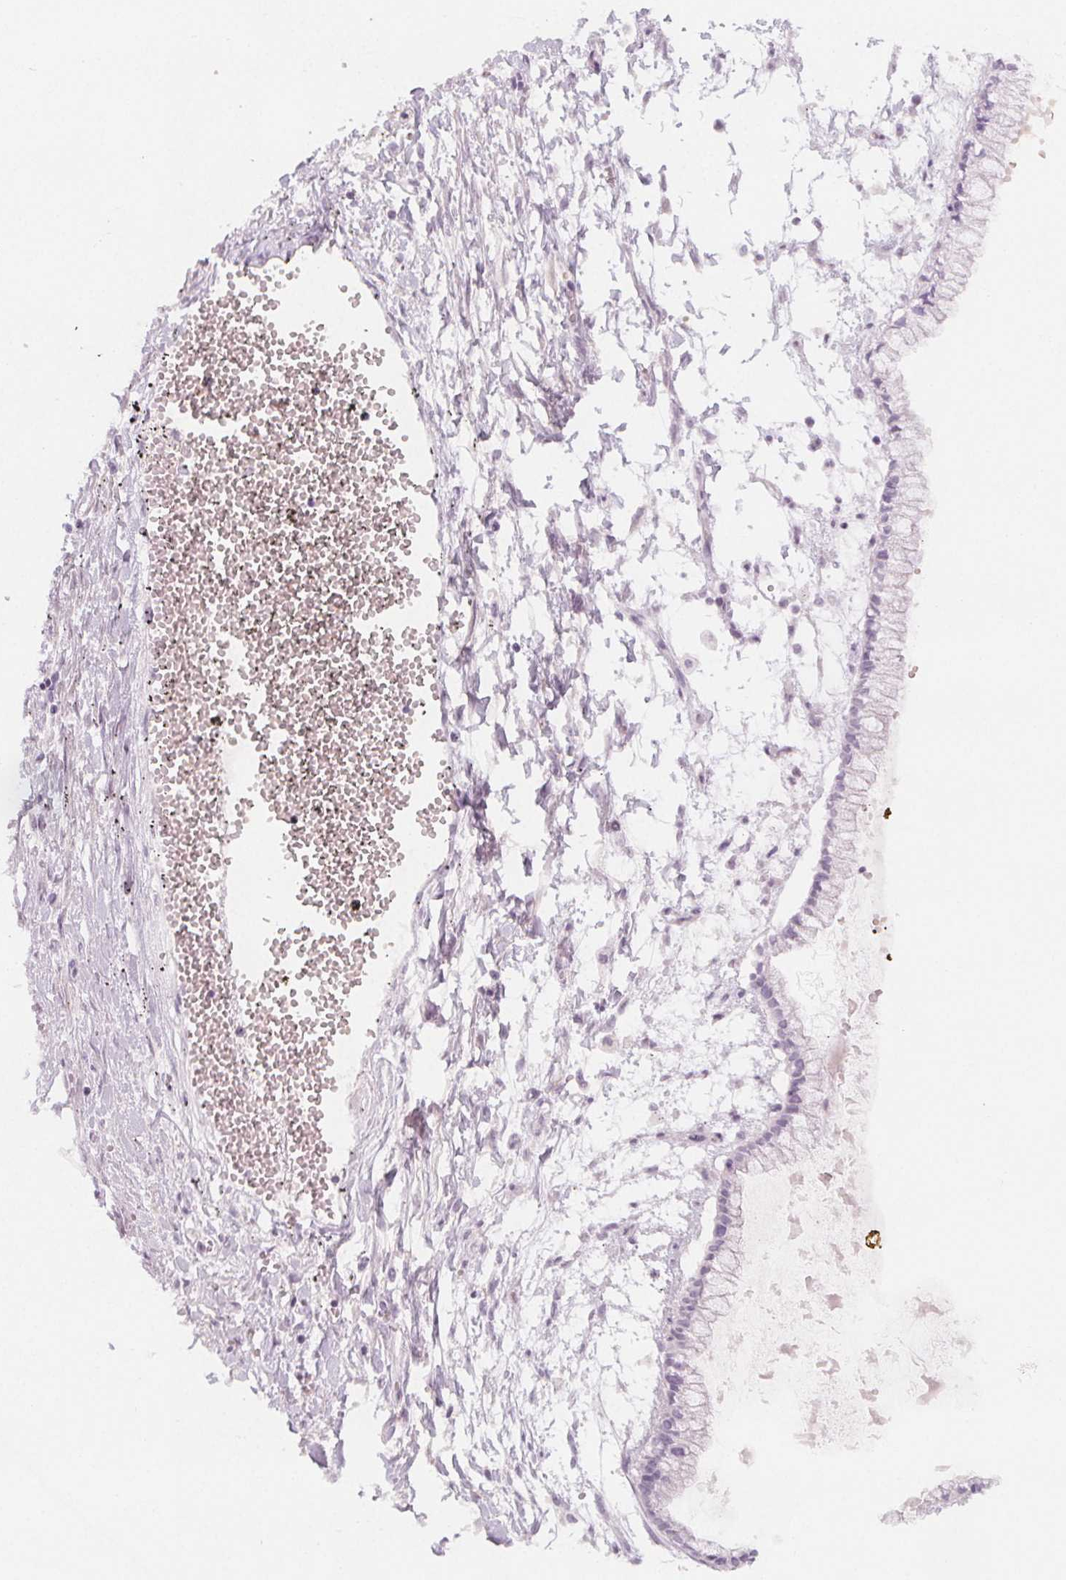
{"staining": {"intensity": "negative", "quantity": "none", "location": "none"}, "tissue": "ovarian cancer", "cell_type": "Tumor cells", "image_type": "cancer", "snomed": [{"axis": "morphology", "description": "Cystadenocarcinoma, mucinous, NOS"}, {"axis": "topography", "description": "Ovary"}], "caption": "Photomicrograph shows no significant protein expression in tumor cells of ovarian cancer. (Brightfield microscopy of DAB immunohistochemistry (IHC) at high magnification).", "gene": "MAP1A", "patient": {"sex": "female", "age": 67}}